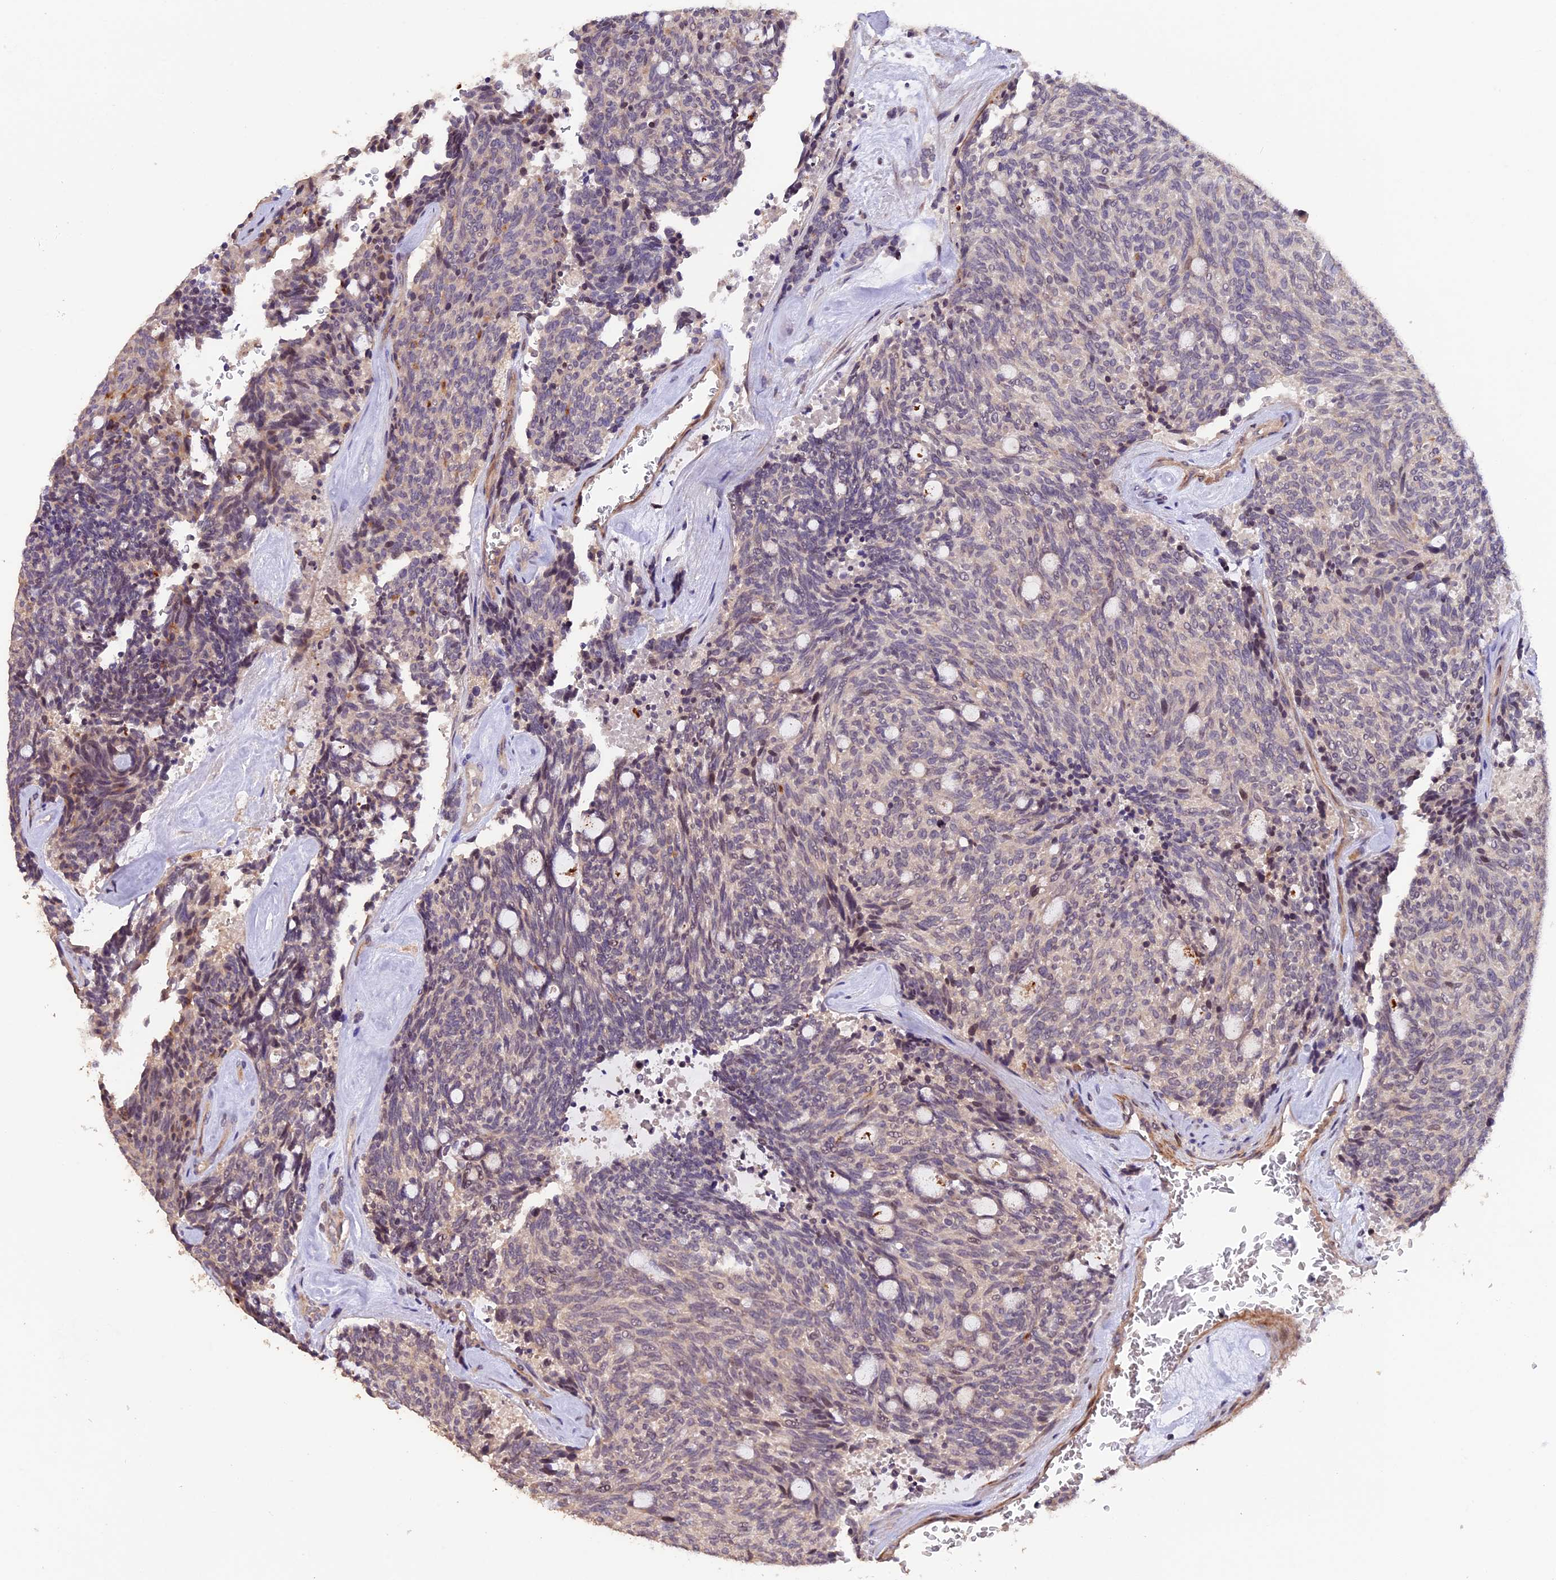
{"staining": {"intensity": "negative", "quantity": "none", "location": "none"}, "tissue": "carcinoid", "cell_type": "Tumor cells", "image_type": "cancer", "snomed": [{"axis": "morphology", "description": "Carcinoid, malignant, NOS"}, {"axis": "topography", "description": "Pancreas"}], "caption": "High power microscopy histopathology image of an immunohistochemistry (IHC) micrograph of malignant carcinoid, revealing no significant positivity in tumor cells. Nuclei are stained in blue.", "gene": "GNB5", "patient": {"sex": "female", "age": 54}}